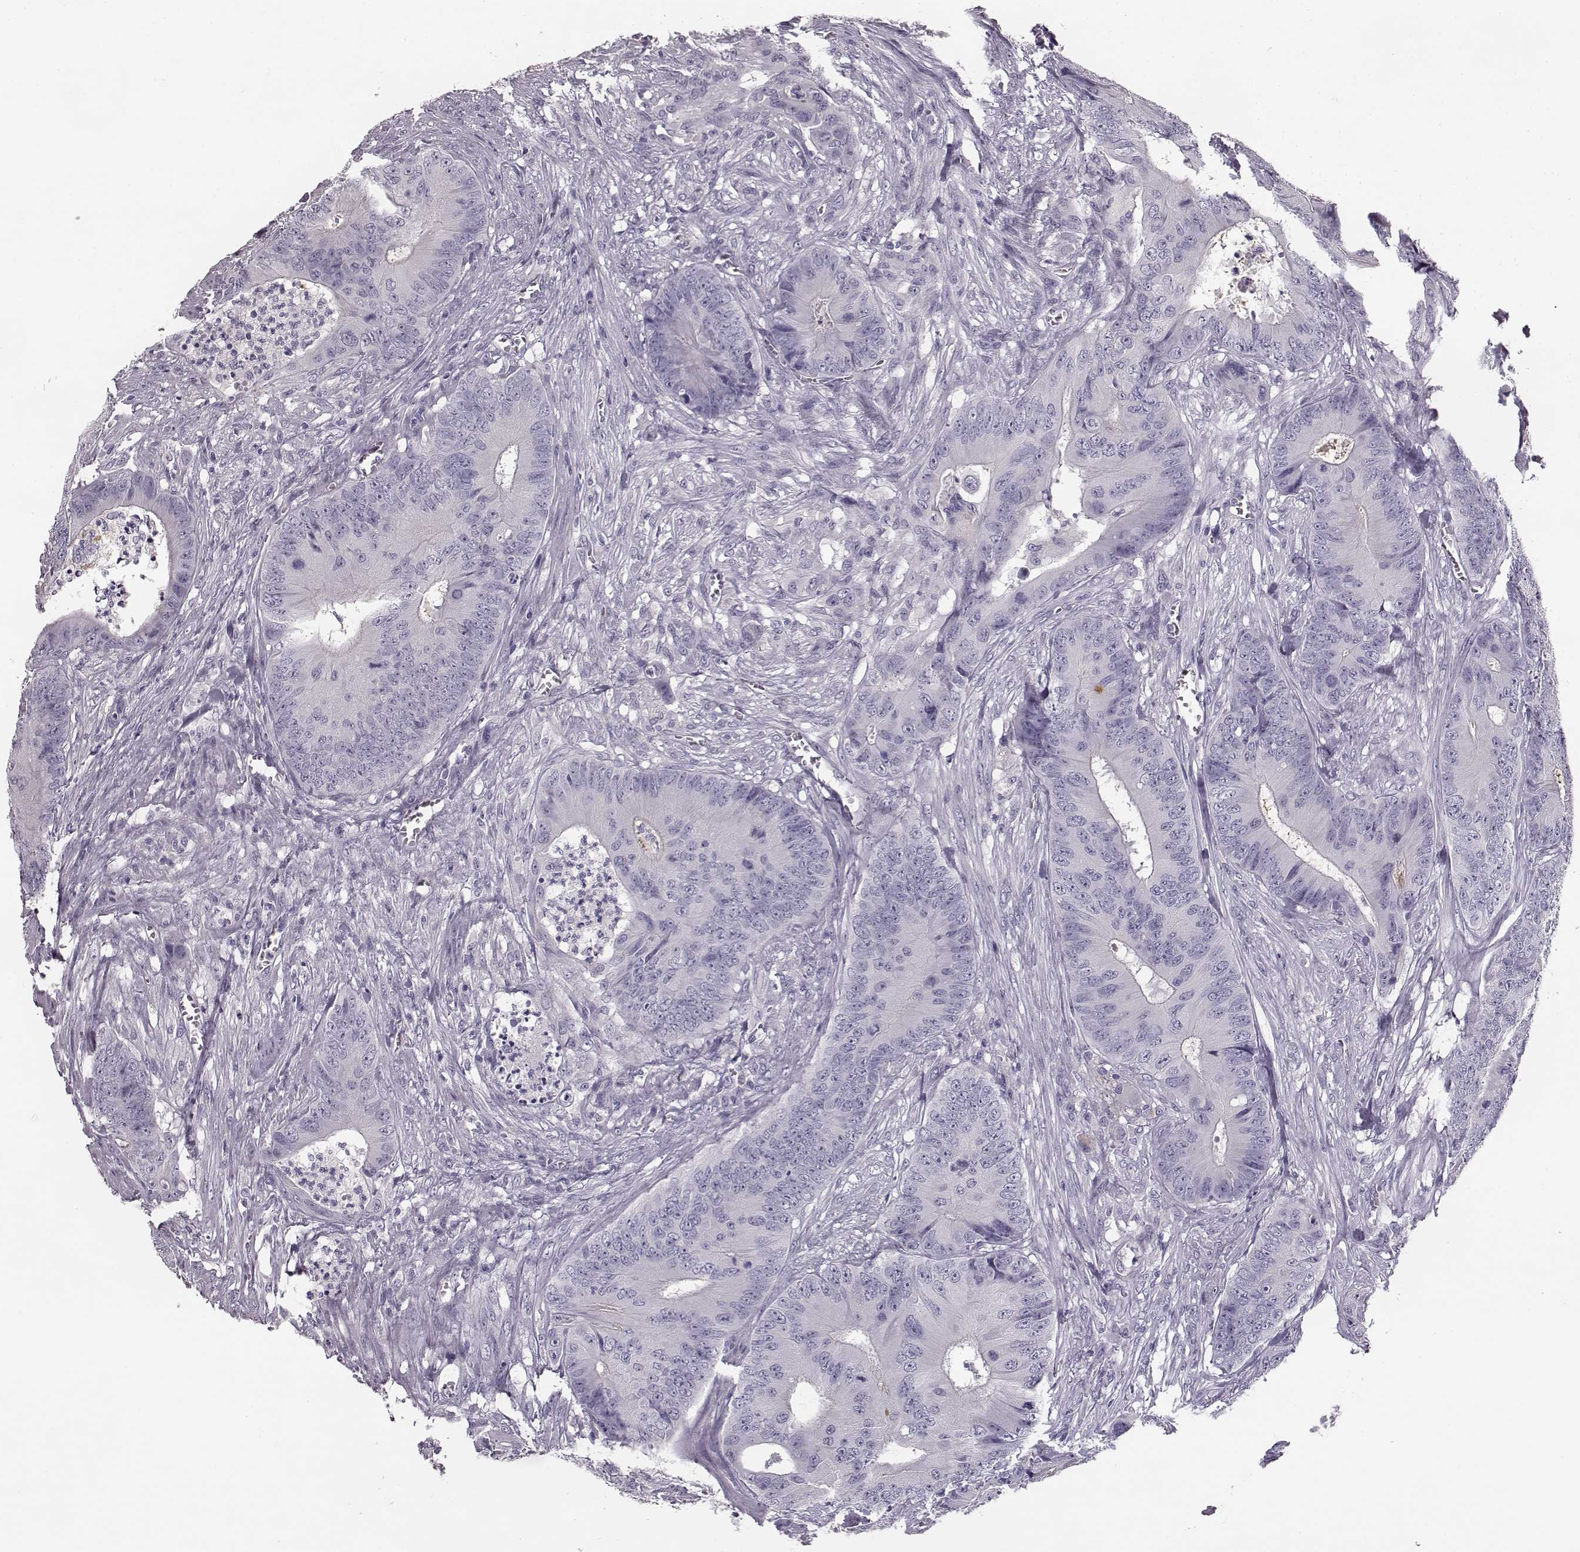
{"staining": {"intensity": "negative", "quantity": "none", "location": "none"}, "tissue": "colorectal cancer", "cell_type": "Tumor cells", "image_type": "cancer", "snomed": [{"axis": "morphology", "description": "Adenocarcinoma, NOS"}, {"axis": "topography", "description": "Colon"}], "caption": "This is an immunohistochemistry photomicrograph of human colorectal cancer. There is no staining in tumor cells.", "gene": "NPTXR", "patient": {"sex": "male", "age": 84}}